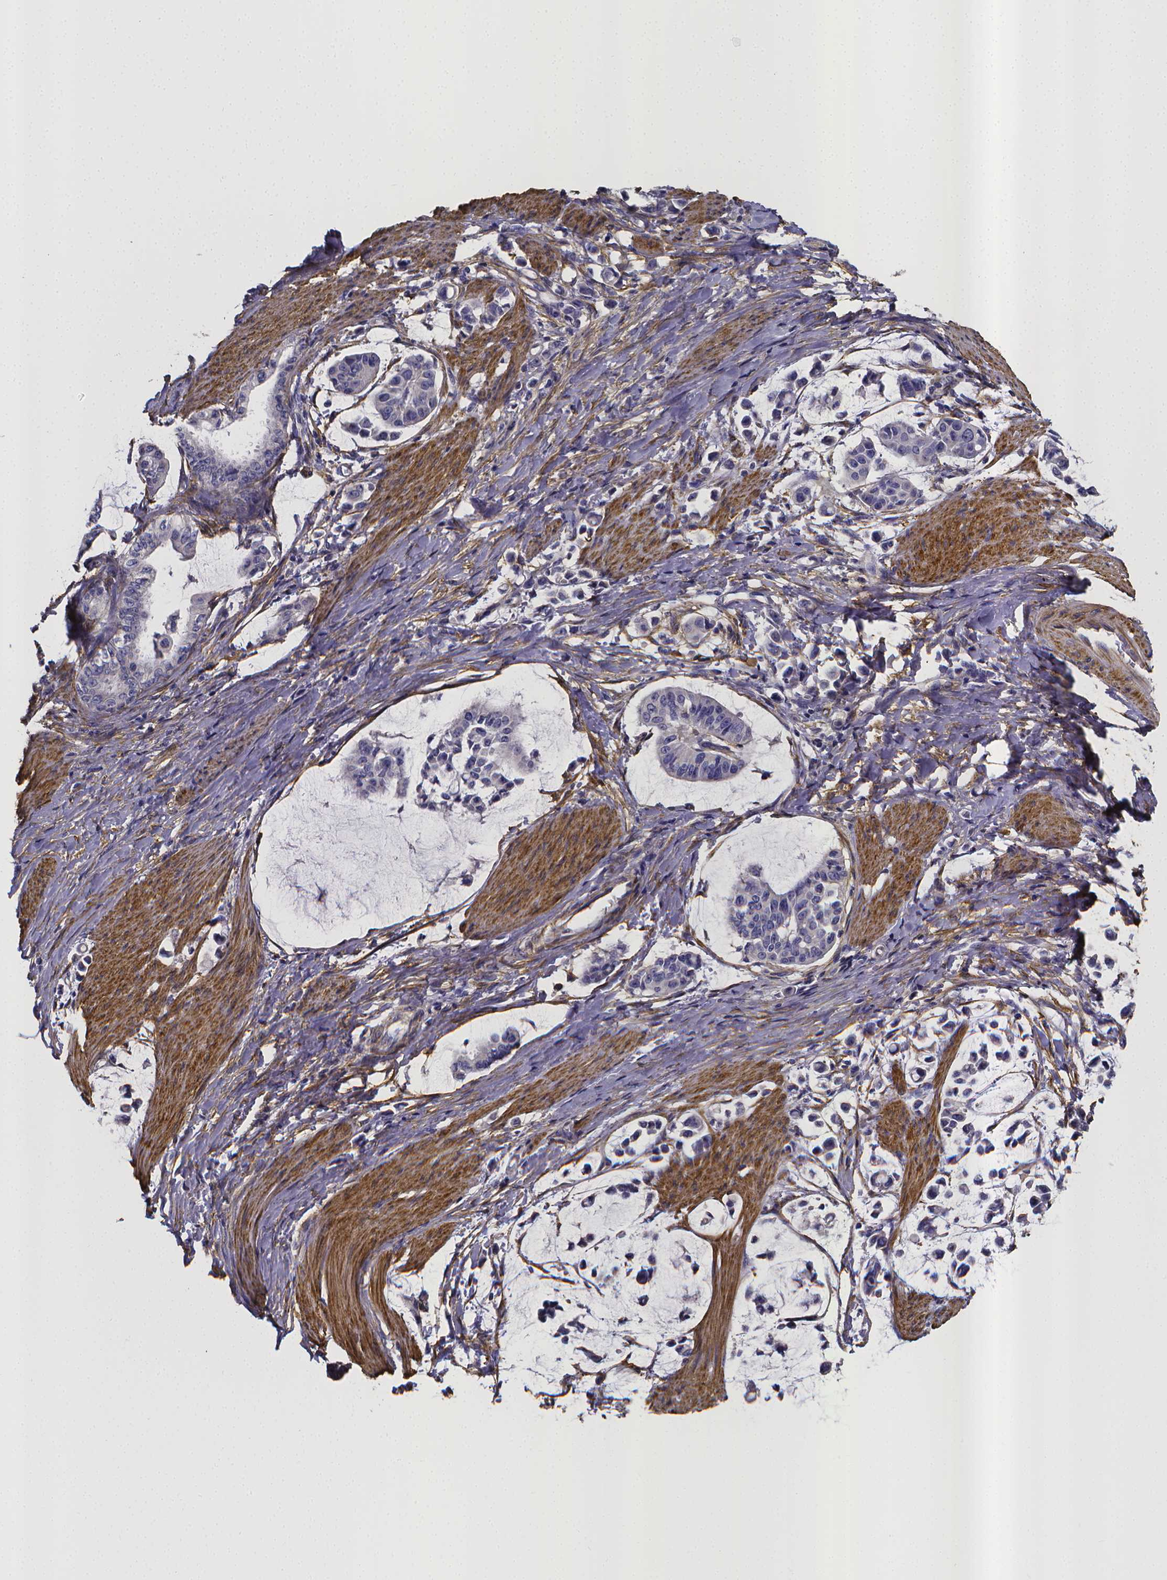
{"staining": {"intensity": "negative", "quantity": "none", "location": "none"}, "tissue": "stomach cancer", "cell_type": "Tumor cells", "image_type": "cancer", "snomed": [{"axis": "morphology", "description": "Adenocarcinoma, NOS"}, {"axis": "topography", "description": "Stomach"}], "caption": "The micrograph displays no staining of tumor cells in adenocarcinoma (stomach).", "gene": "RERG", "patient": {"sex": "male", "age": 82}}